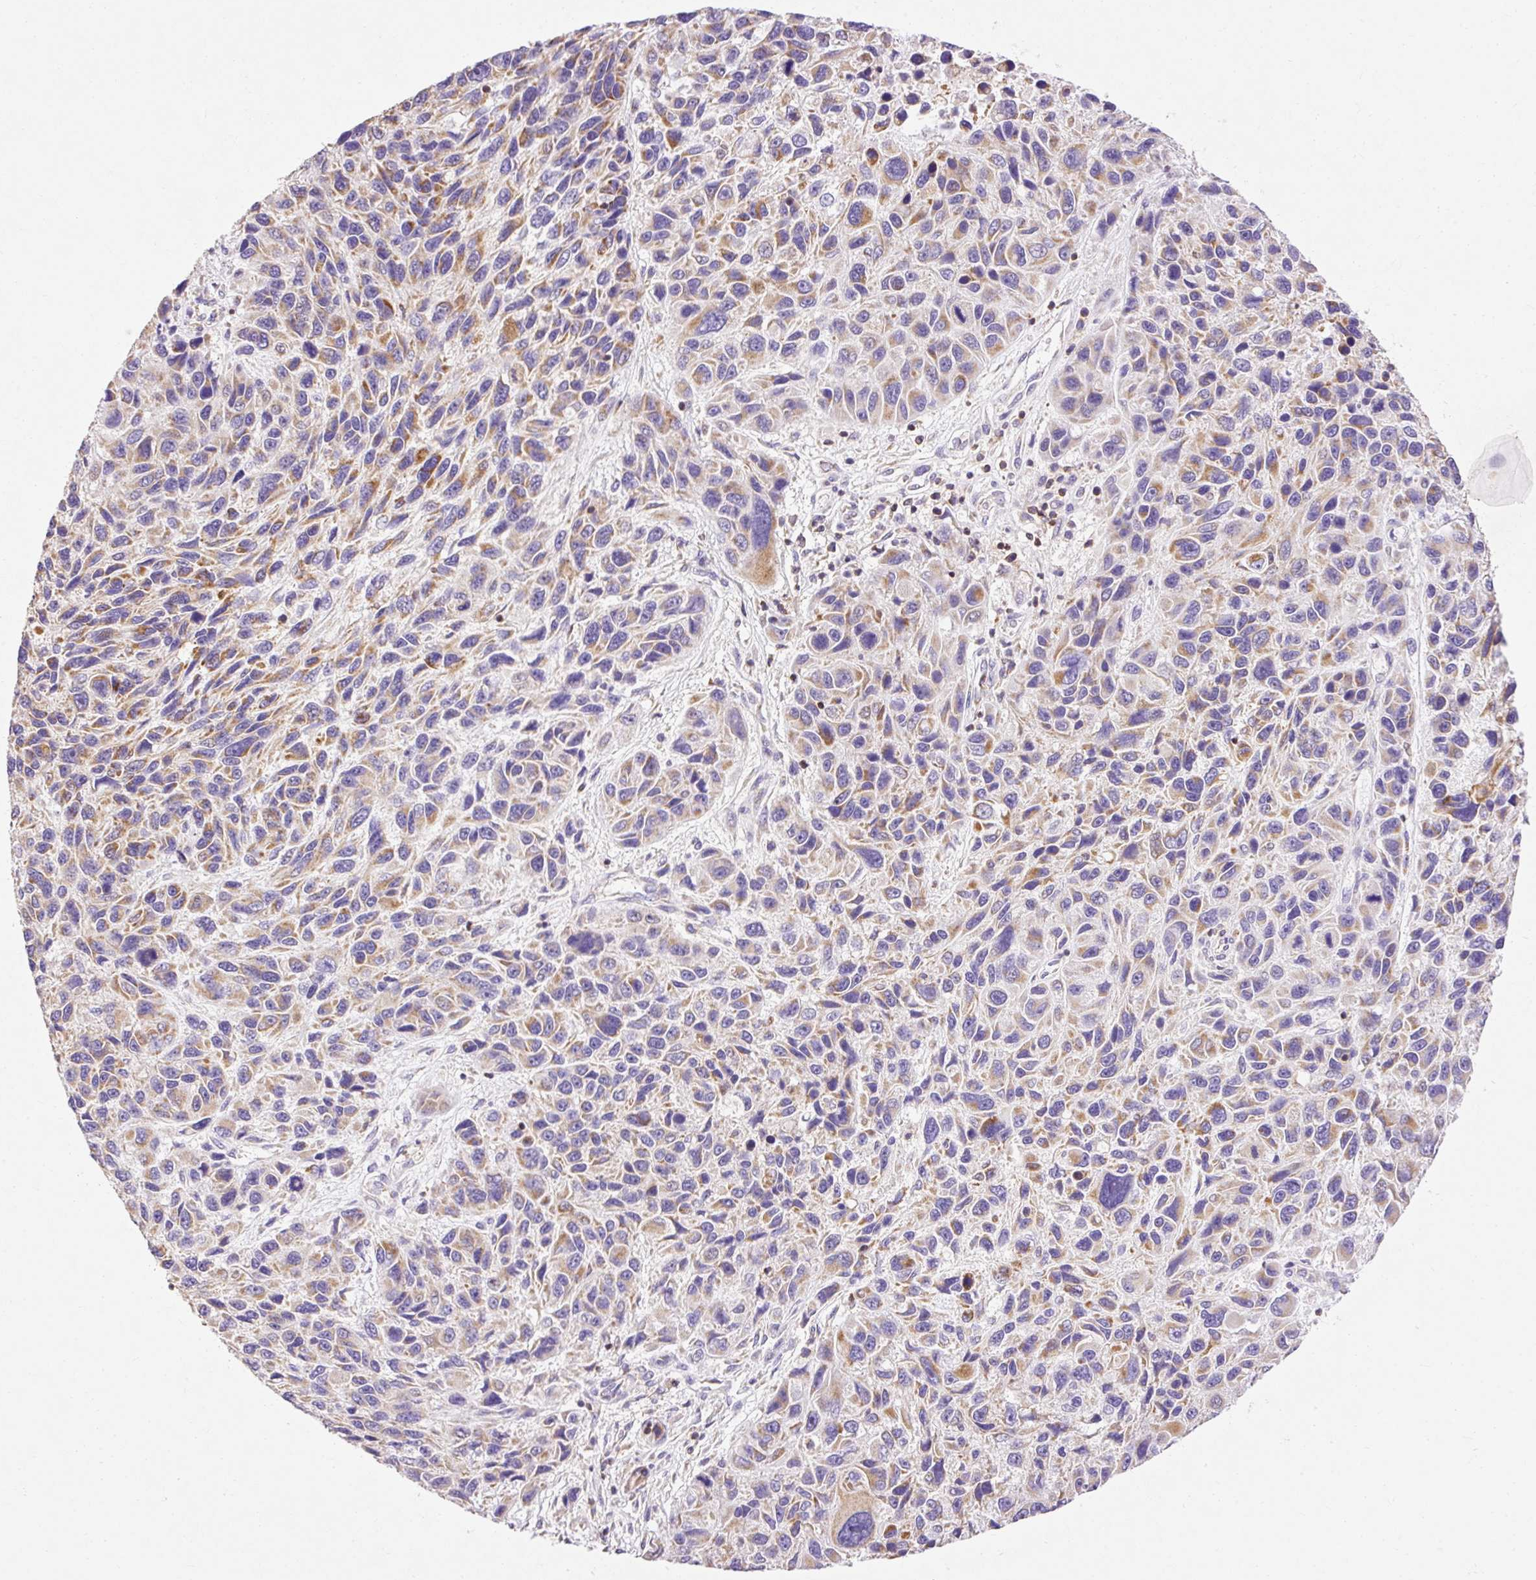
{"staining": {"intensity": "moderate", "quantity": "<25%", "location": "cytoplasmic/membranous"}, "tissue": "melanoma", "cell_type": "Tumor cells", "image_type": "cancer", "snomed": [{"axis": "morphology", "description": "Malignant melanoma, NOS"}, {"axis": "topography", "description": "Skin"}], "caption": "Protein analysis of malignant melanoma tissue shows moderate cytoplasmic/membranous positivity in approximately <25% of tumor cells.", "gene": "IMMT", "patient": {"sex": "male", "age": 53}}